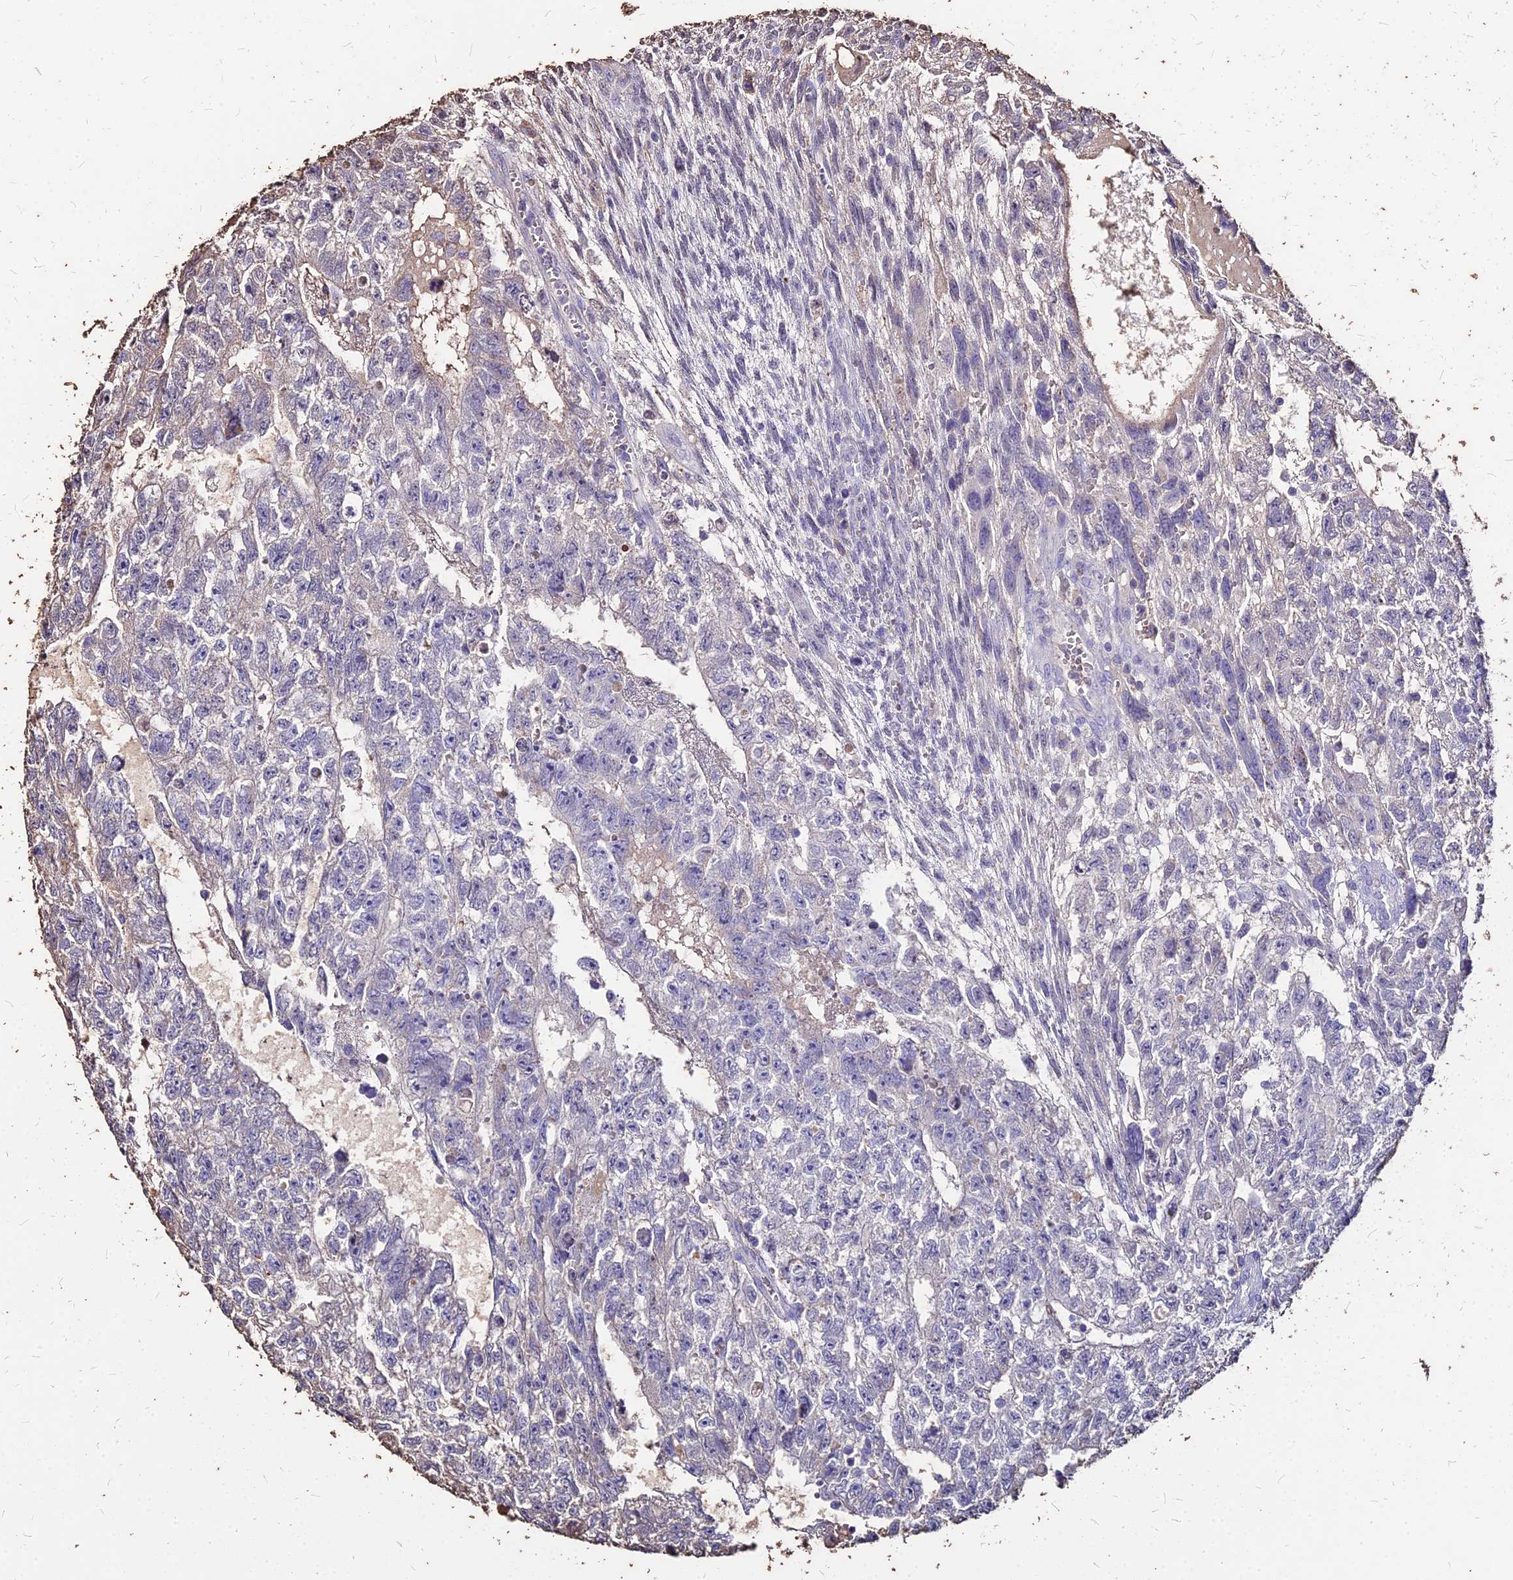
{"staining": {"intensity": "negative", "quantity": "none", "location": "none"}, "tissue": "testis cancer", "cell_type": "Tumor cells", "image_type": "cancer", "snomed": [{"axis": "morphology", "description": "Carcinoma, Embryonal, NOS"}, {"axis": "topography", "description": "Testis"}], "caption": "Immunohistochemistry (IHC) image of neoplastic tissue: human testis embryonal carcinoma stained with DAB exhibits no significant protein staining in tumor cells.", "gene": "NME5", "patient": {"sex": "male", "age": 26}}